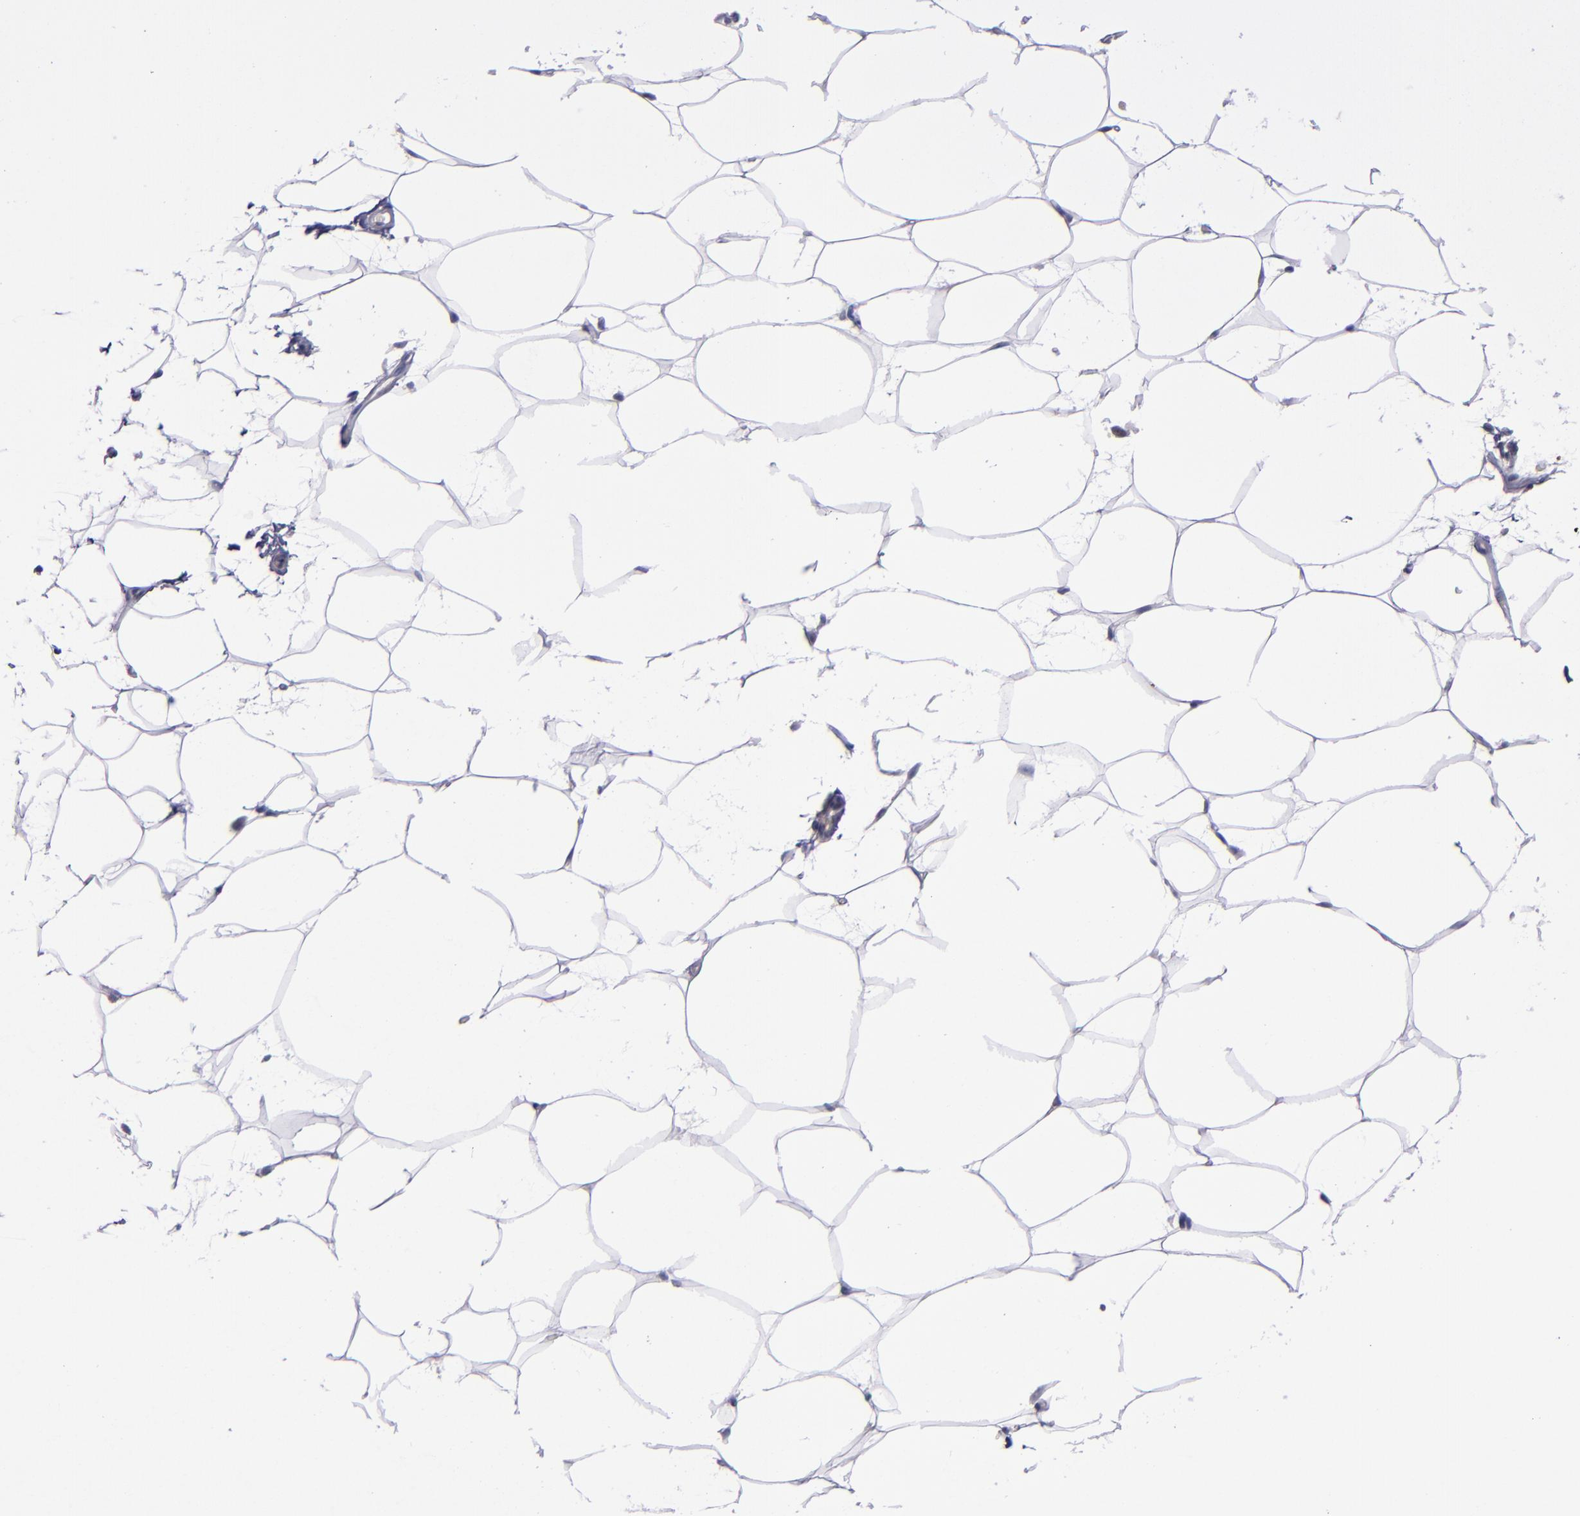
{"staining": {"intensity": "negative", "quantity": "none", "location": "none"}, "tissue": "adipose tissue", "cell_type": "Adipocytes", "image_type": "normal", "snomed": [{"axis": "morphology", "description": "Normal tissue, NOS"}, {"axis": "morphology", "description": "Duct carcinoma"}, {"axis": "topography", "description": "Breast"}, {"axis": "topography", "description": "Adipose tissue"}], "caption": "Immunohistochemistry micrograph of benign adipose tissue: human adipose tissue stained with DAB demonstrates no significant protein expression in adipocytes.", "gene": "RAB41", "patient": {"sex": "female", "age": 37}}